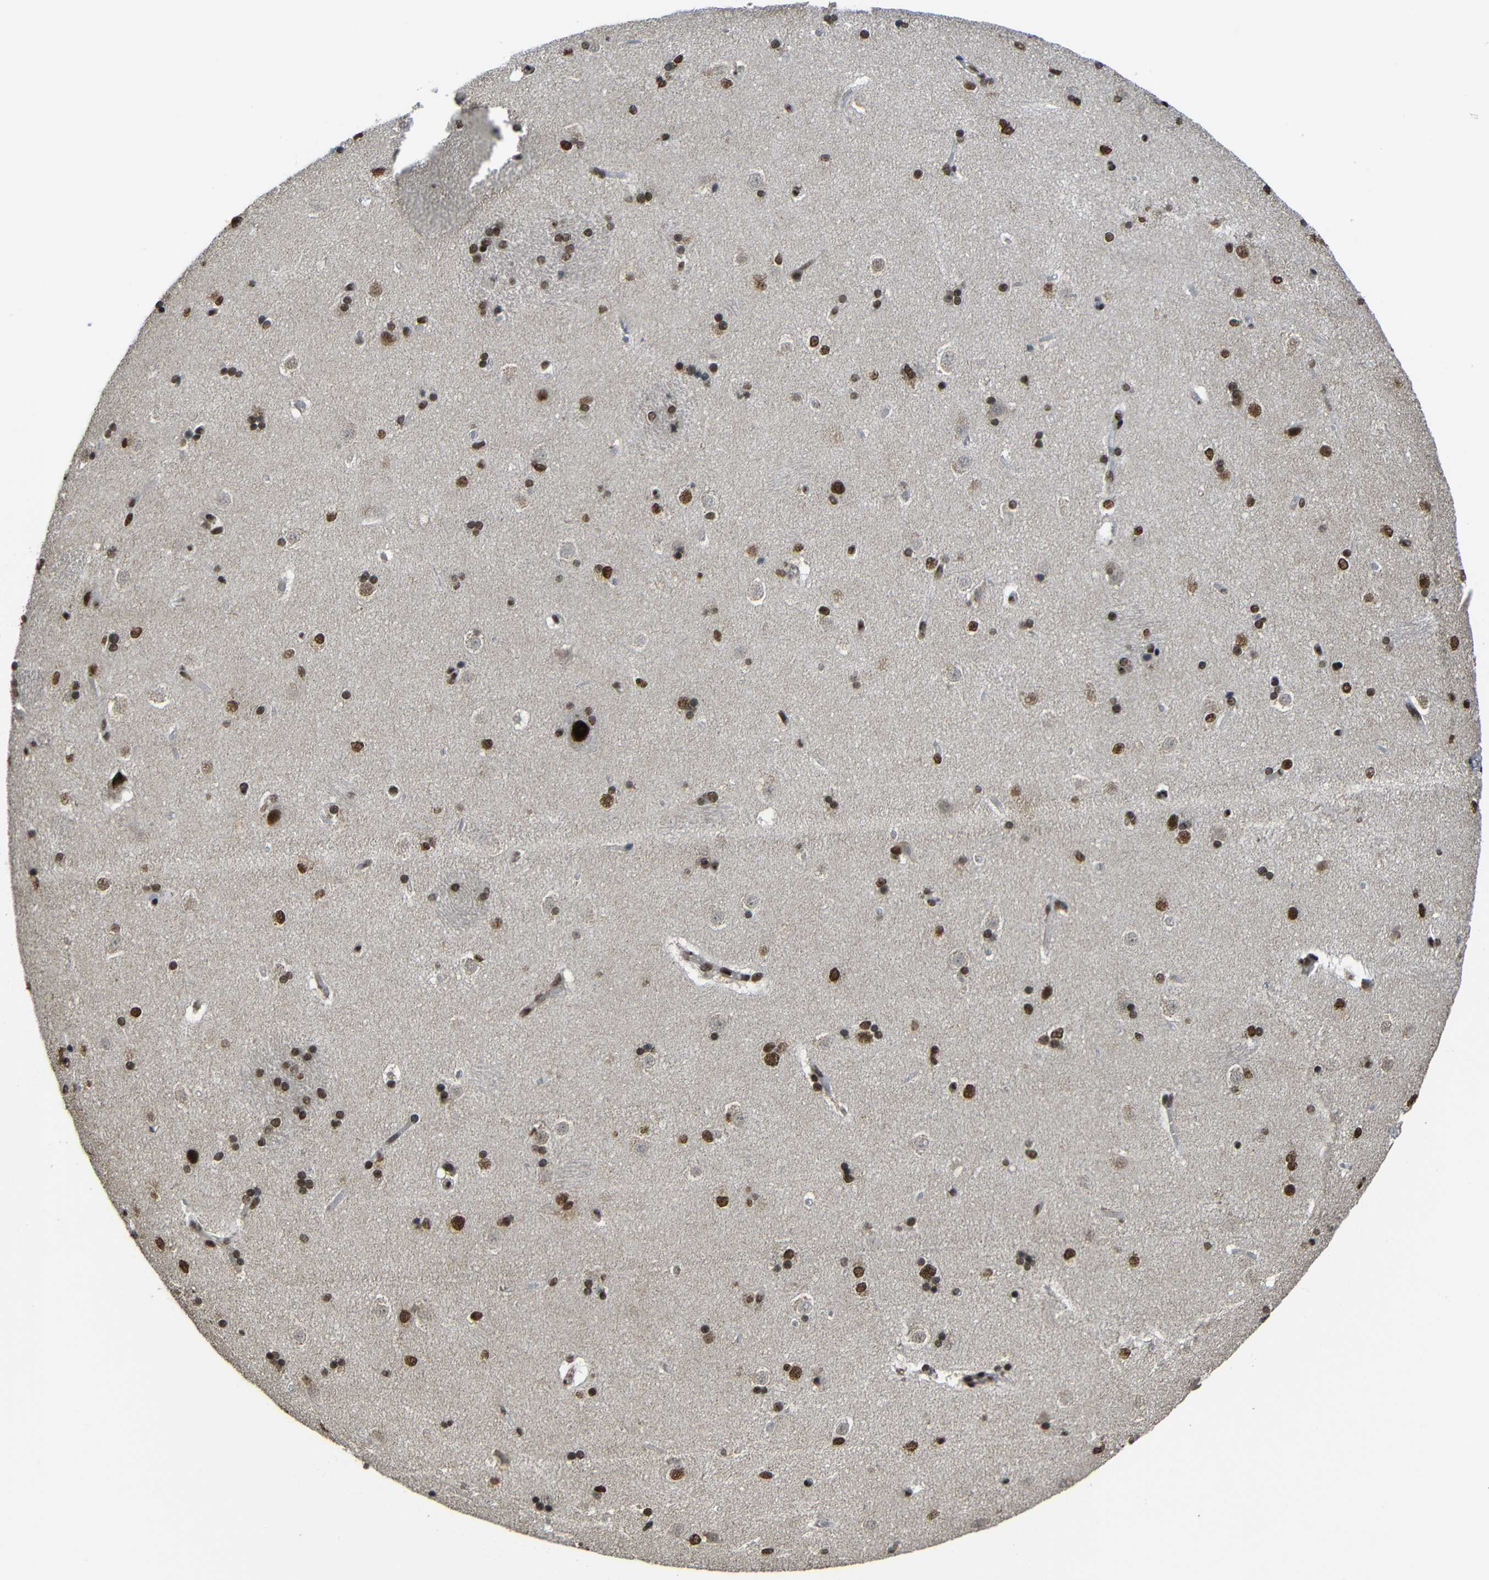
{"staining": {"intensity": "strong", "quantity": ">75%", "location": "nuclear"}, "tissue": "caudate", "cell_type": "Glial cells", "image_type": "normal", "snomed": [{"axis": "morphology", "description": "Normal tissue, NOS"}, {"axis": "topography", "description": "Lateral ventricle wall"}], "caption": "Immunohistochemical staining of benign caudate demonstrates strong nuclear protein positivity in about >75% of glial cells.", "gene": "TCF7L2", "patient": {"sex": "female", "age": 19}}